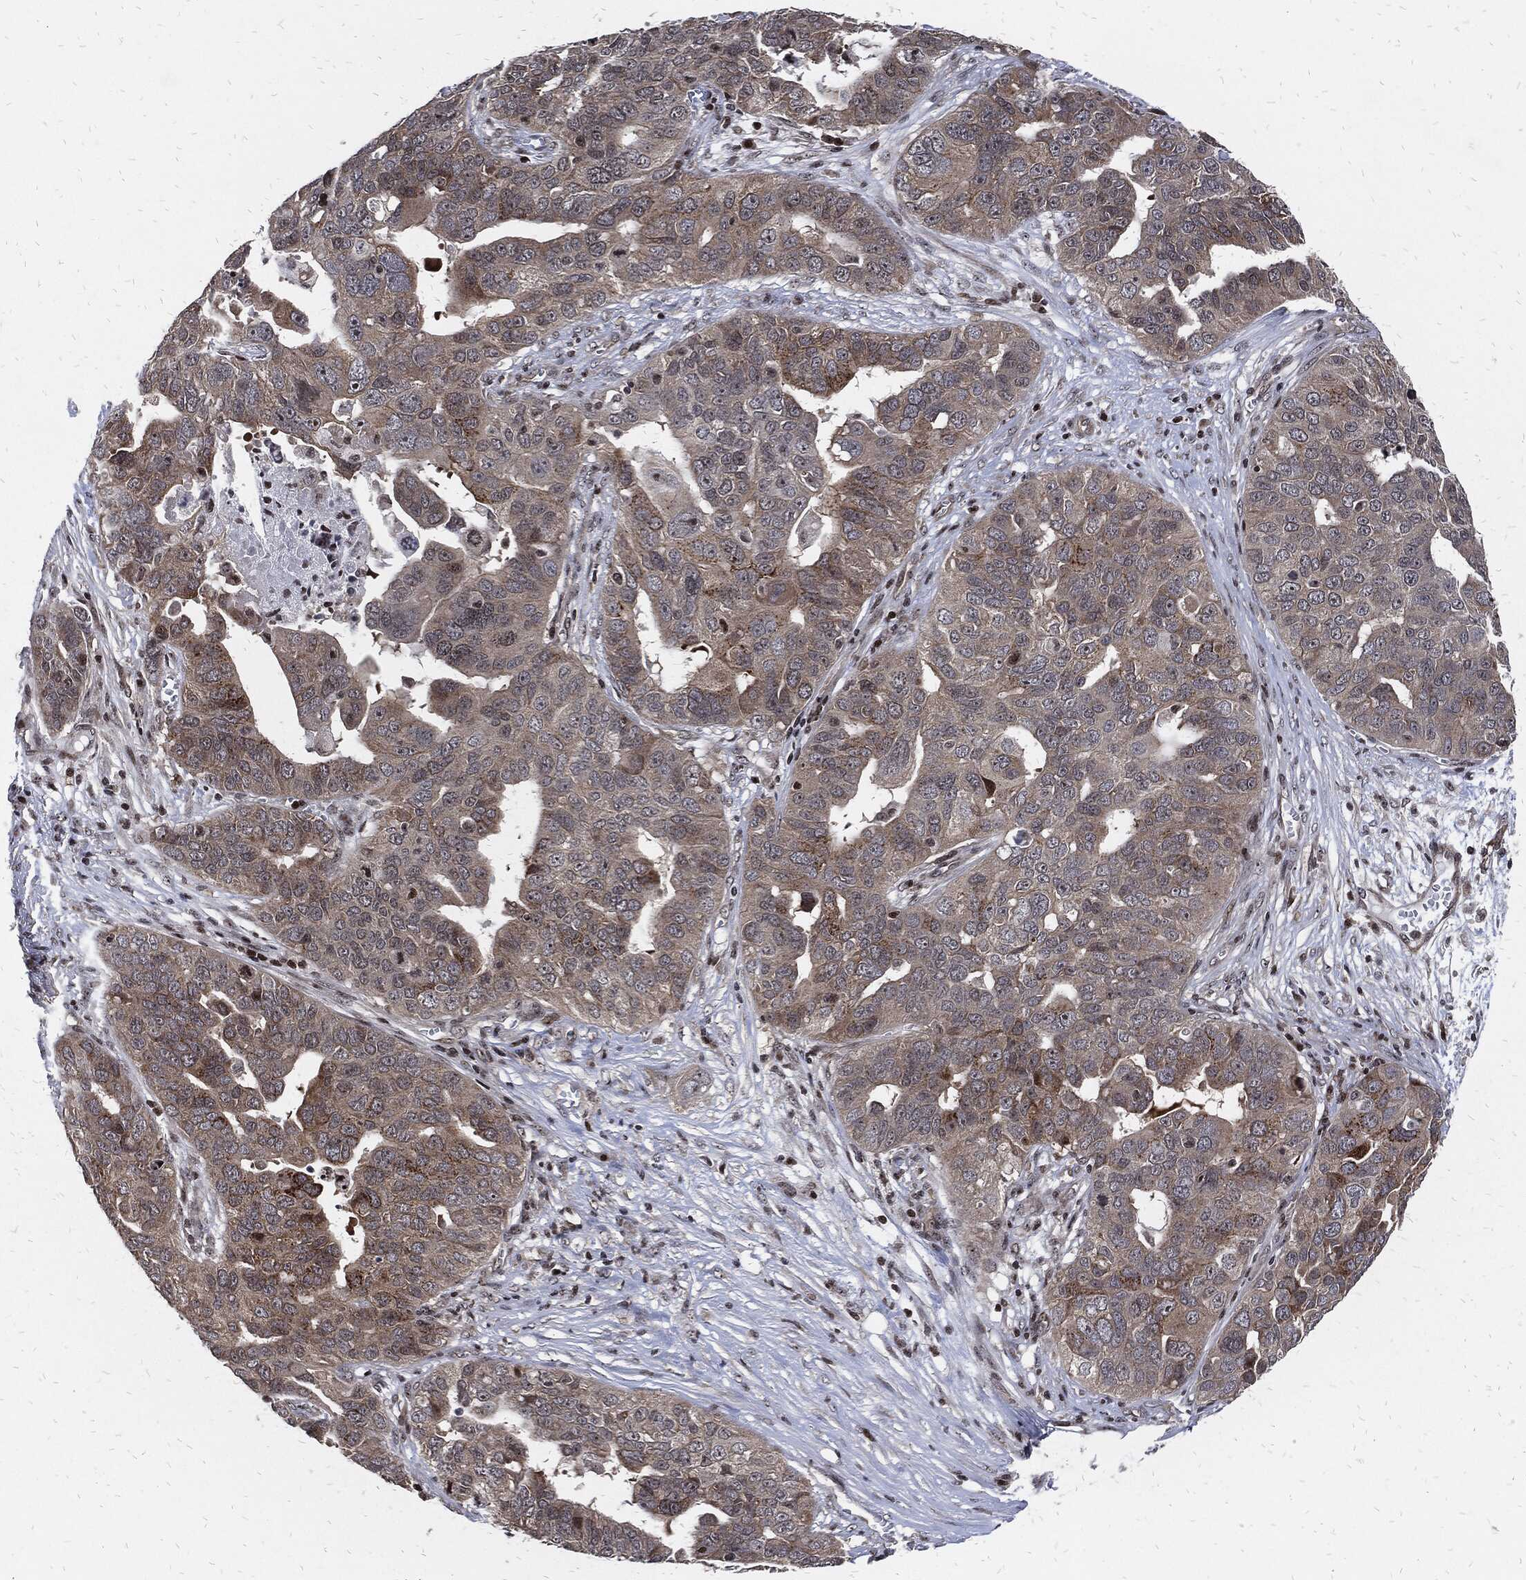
{"staining": {"intensity": "moderate", "quantity": "<25%", "location": "cytoplasmic/membranous"}, "tissue": "ovarian cancer", "cell_type": "Tumor cells", "image_type": "cancer", "snomed": [{"axis": "morphology", "description": "Carcinoma, endometroid"}, {"axis": "topography", "description": "Soft tissue"}, {"axis": "topography", "description": "Ovary"}], "caption": "Endometroid carcinoma (ovarian) was stained to show a protein in brown. There is low levels of moderate cytoplasmic/membranous staining in about <25% of tumor cells. The staining was performed using DAB (3,3'-diaminobenzidine), with brown indicating positive protein expression. Nuclei are stained blue with hematoxylin.", "gene": "ZNF775", "patient": {"sex": "female", "age": 52}}